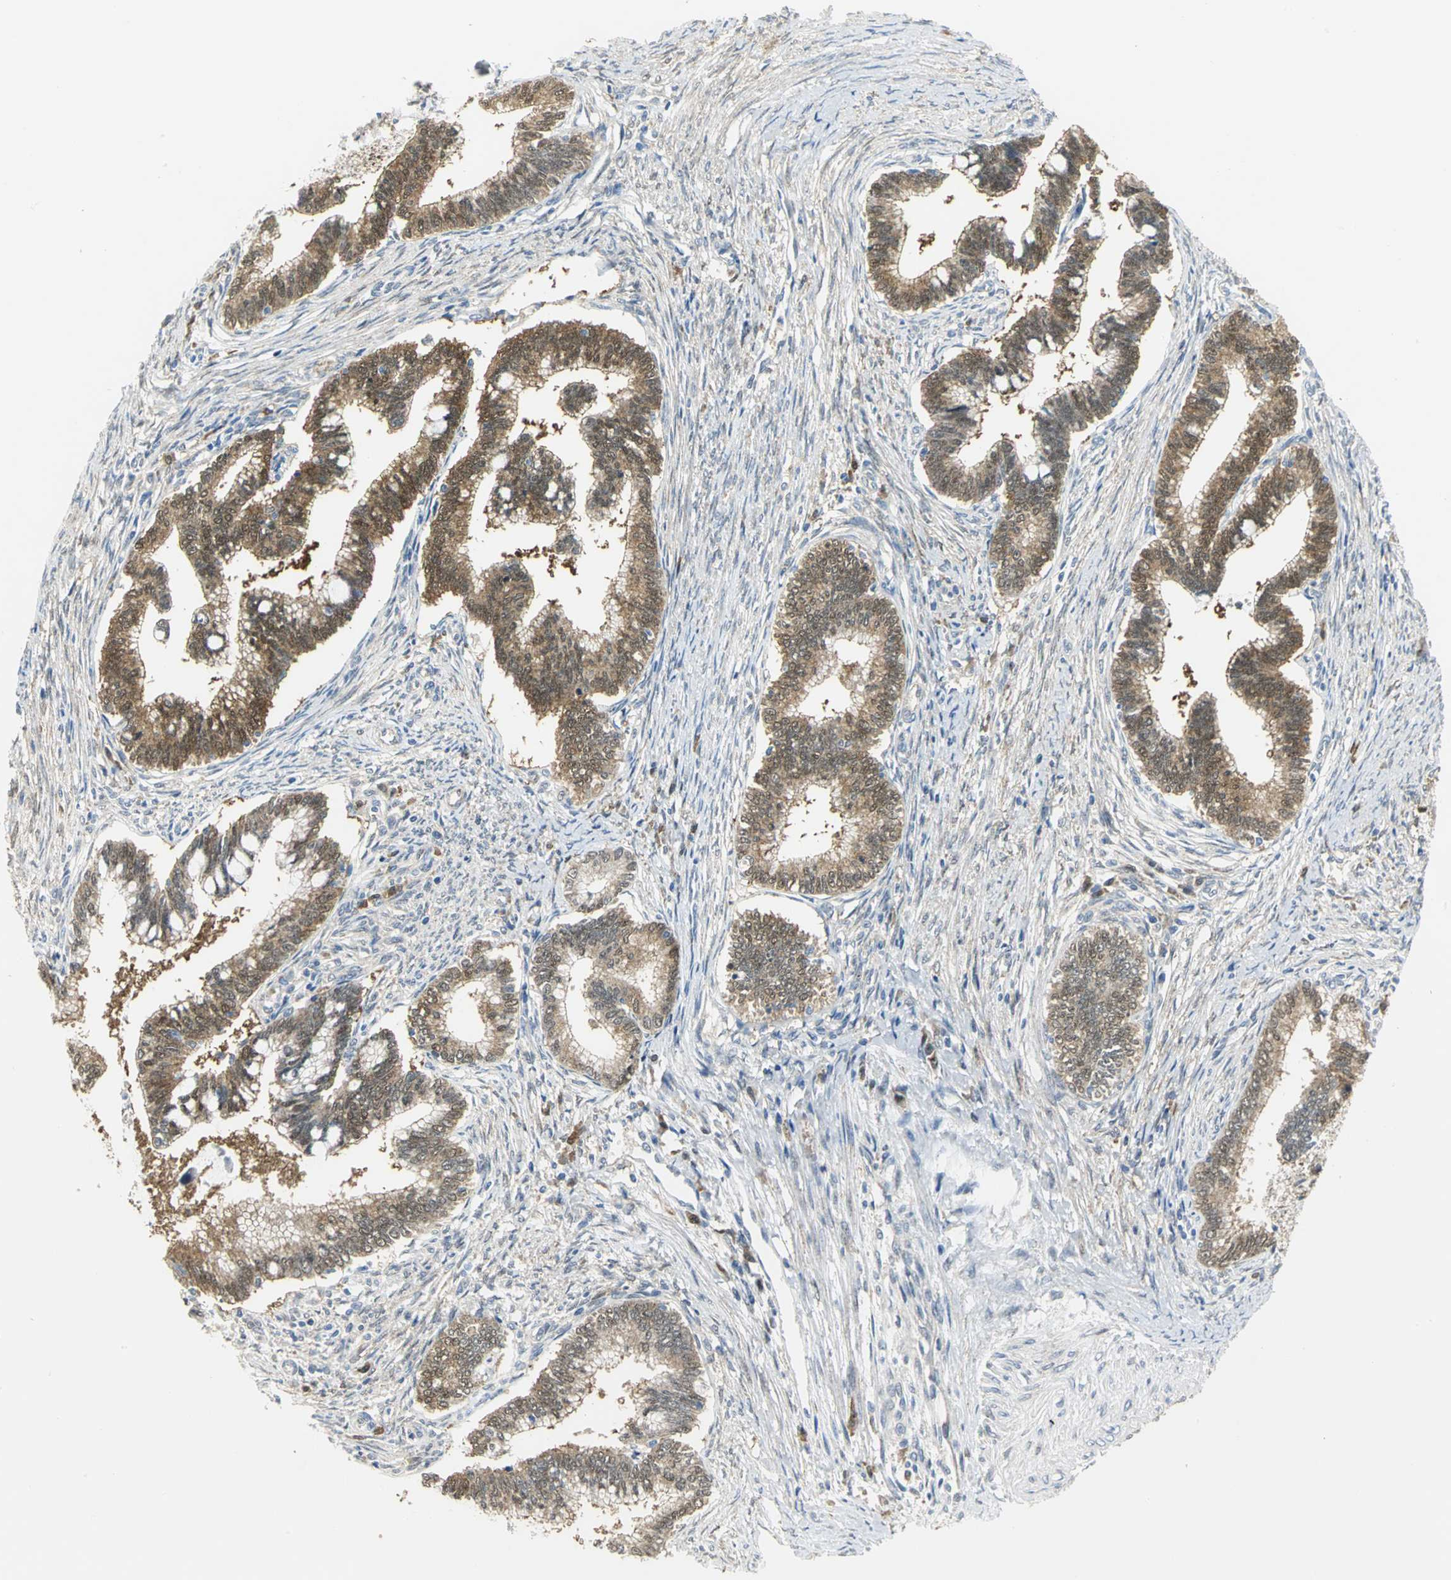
{"staining": {"intensity": "moderate", "quantity": ">75%", "location": "cytoplasmic/membranous"}, "tissue": "cervical cancer", "cell_type": "Tumor cells", "image_type": "cancer", "snomed": [{"axis": "morphology", "description": "Adenocarcinoma, NOS"}, {"axis": "topography", "description": "Cervix"}], "caption": "This histopathology image reveals immunohistochemistry (IHC) staining of cervical adenocarcinoma, with medium moderate cytoplasmic/membranous expression in approximately >75% of tumor cells.", "gene": "PGM3", "patient": {"sex": "female", "age": 36}}